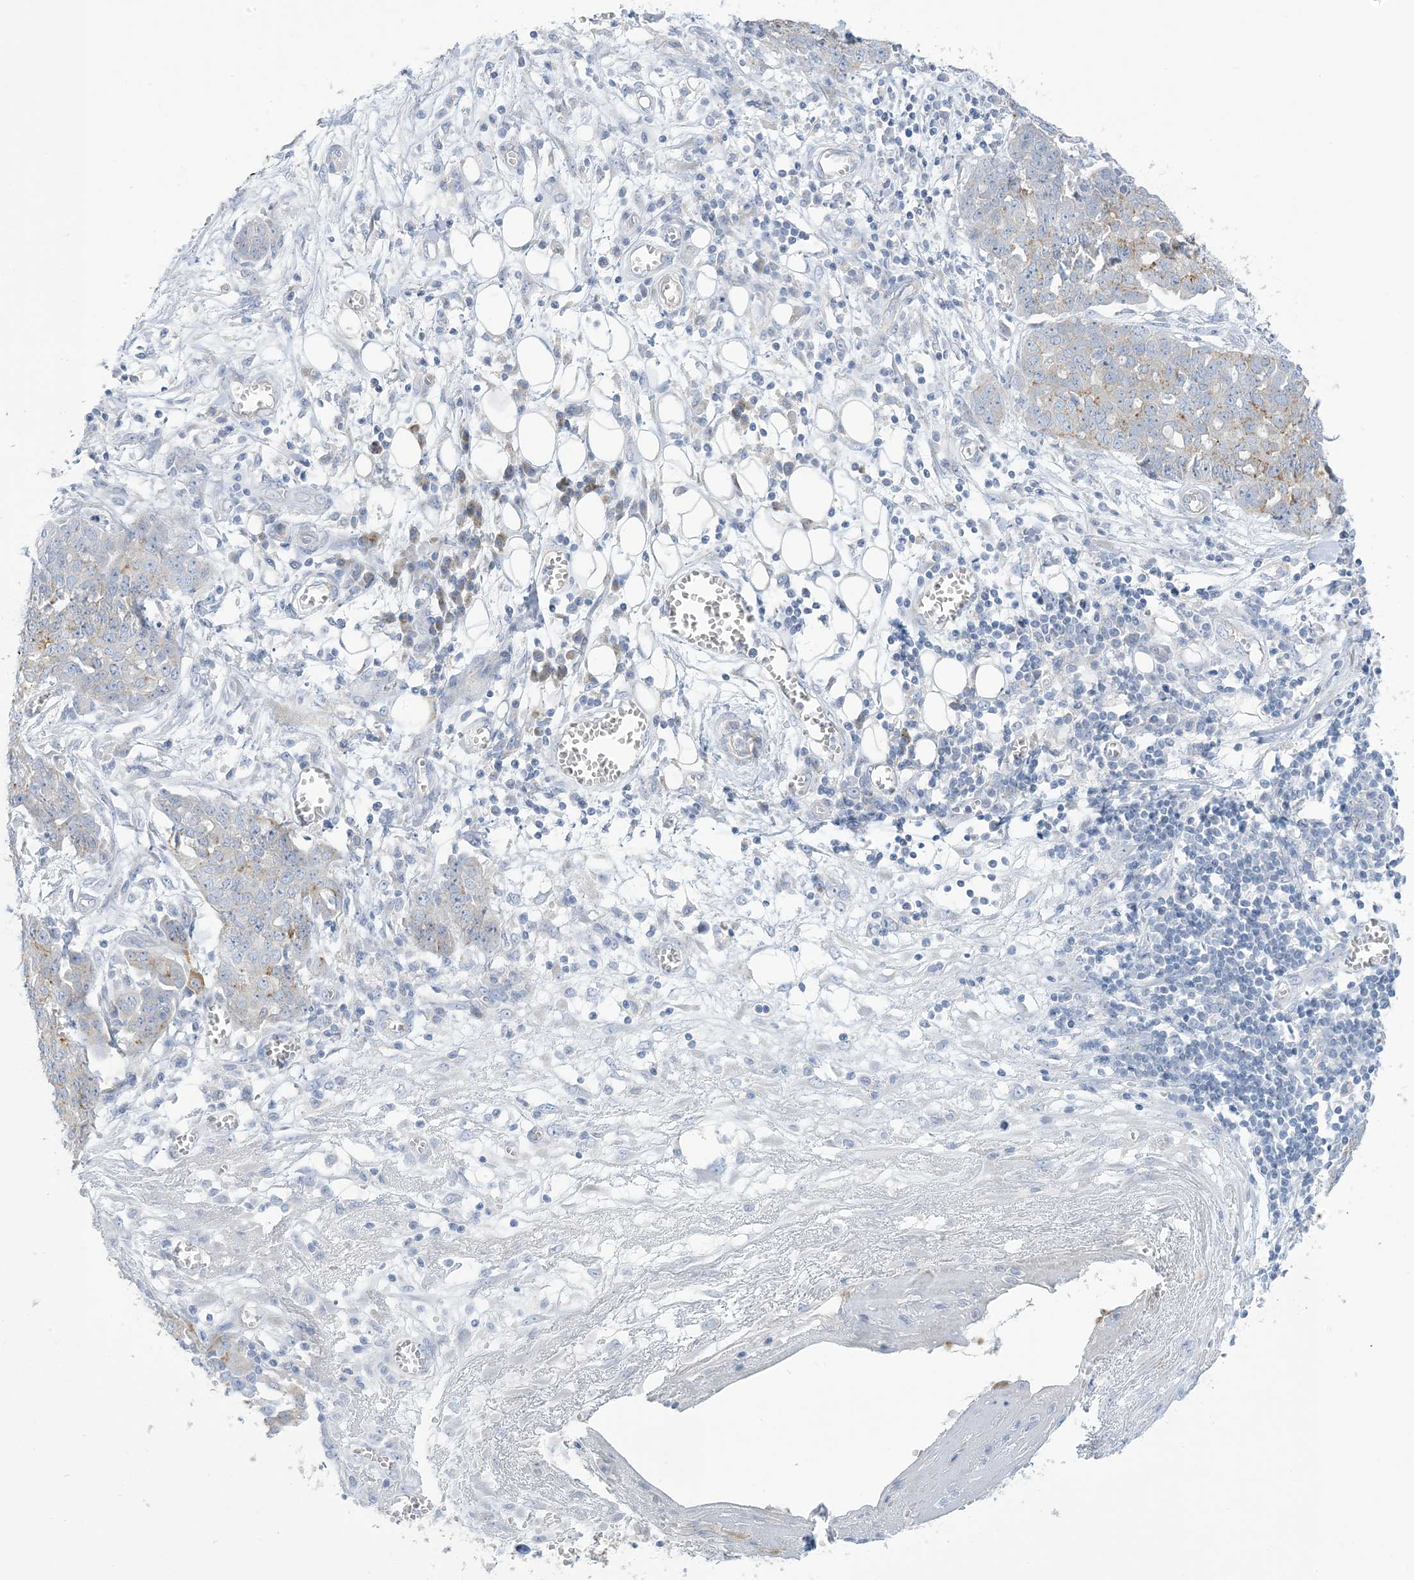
{"staining": {"intensity": "weak", "quantity": "<25%", "location": "cytoplasmic/membranous"}, "tissue": "ovarian cancer", "cell_type": "Tumor cells", "image_type": "cancer", "snomed": [{"axis": "morphology", "description": "Cystadenocarcinoma, serous, NOS"}, {"axis": "topography", "description": "Soft tissue"}, {"axis": "topography", "description": "Ovary"}], "caption": "Micrograph shows no protein staining in tumor cells of ovarian cancer tissue.", "gene": "XIRP2", "patient": {"sex": "female", "age": 57}}